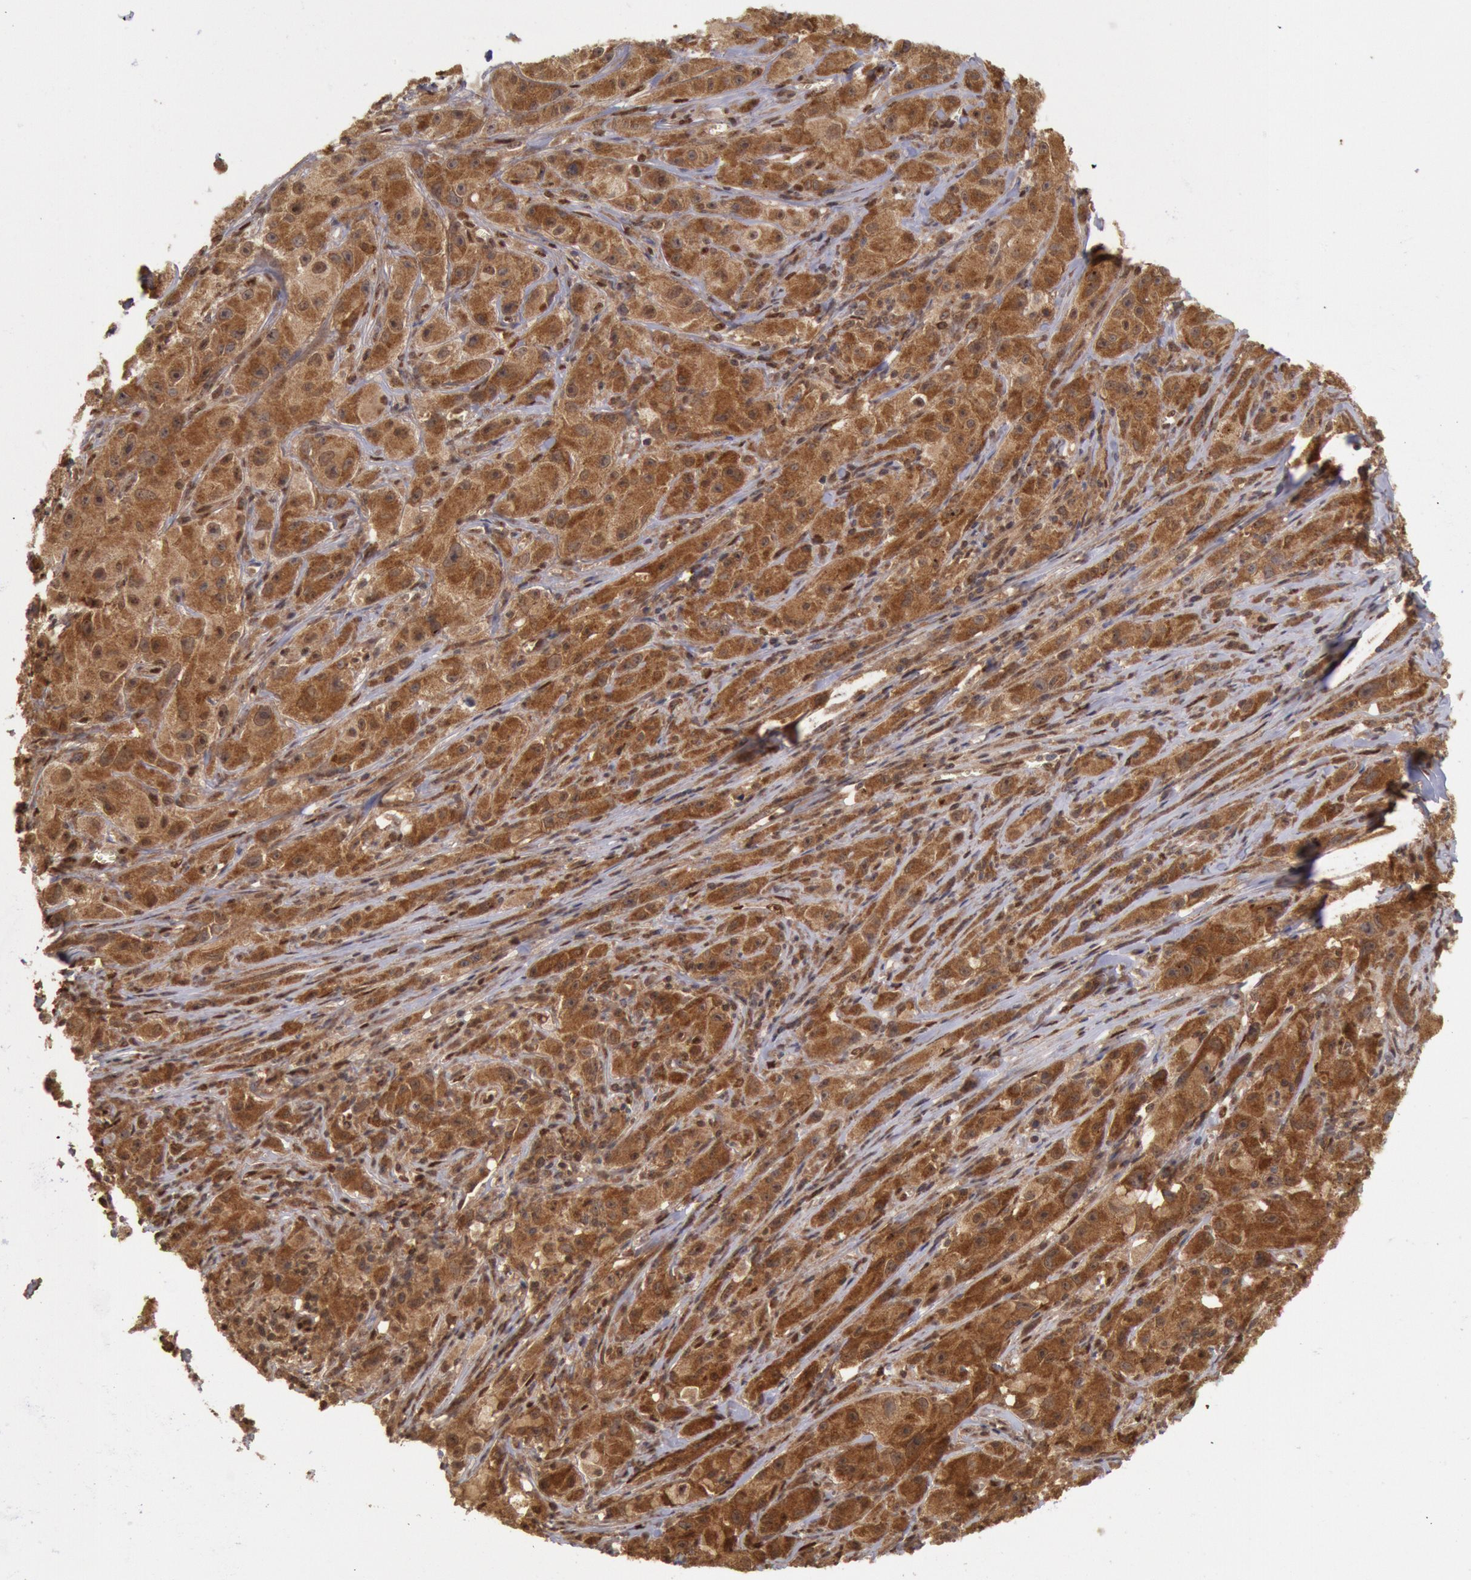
{"staining": {"intensity": "moderate", "quantity": ">75%", "location": "cytoplasmic/membranous"}, "tissue": "melanoma", "cell_type": "Tumor cells", "image_type": "cancer", "snomed": [{"axis": "morphology", "description": "Malignant melanoma, NOS"}, {"axis": "topography", "description": "Skin"}], "caption": "Immunohistochemistry of human melanoma displays medium levels of moderate cytoplasmic/membranous staining in approximately >75% of tumor cells. (DAB IHC with brightfield microscopy, high magnification).", "gene": "STX17", "patient": {"sex": "male", "age": 56}}